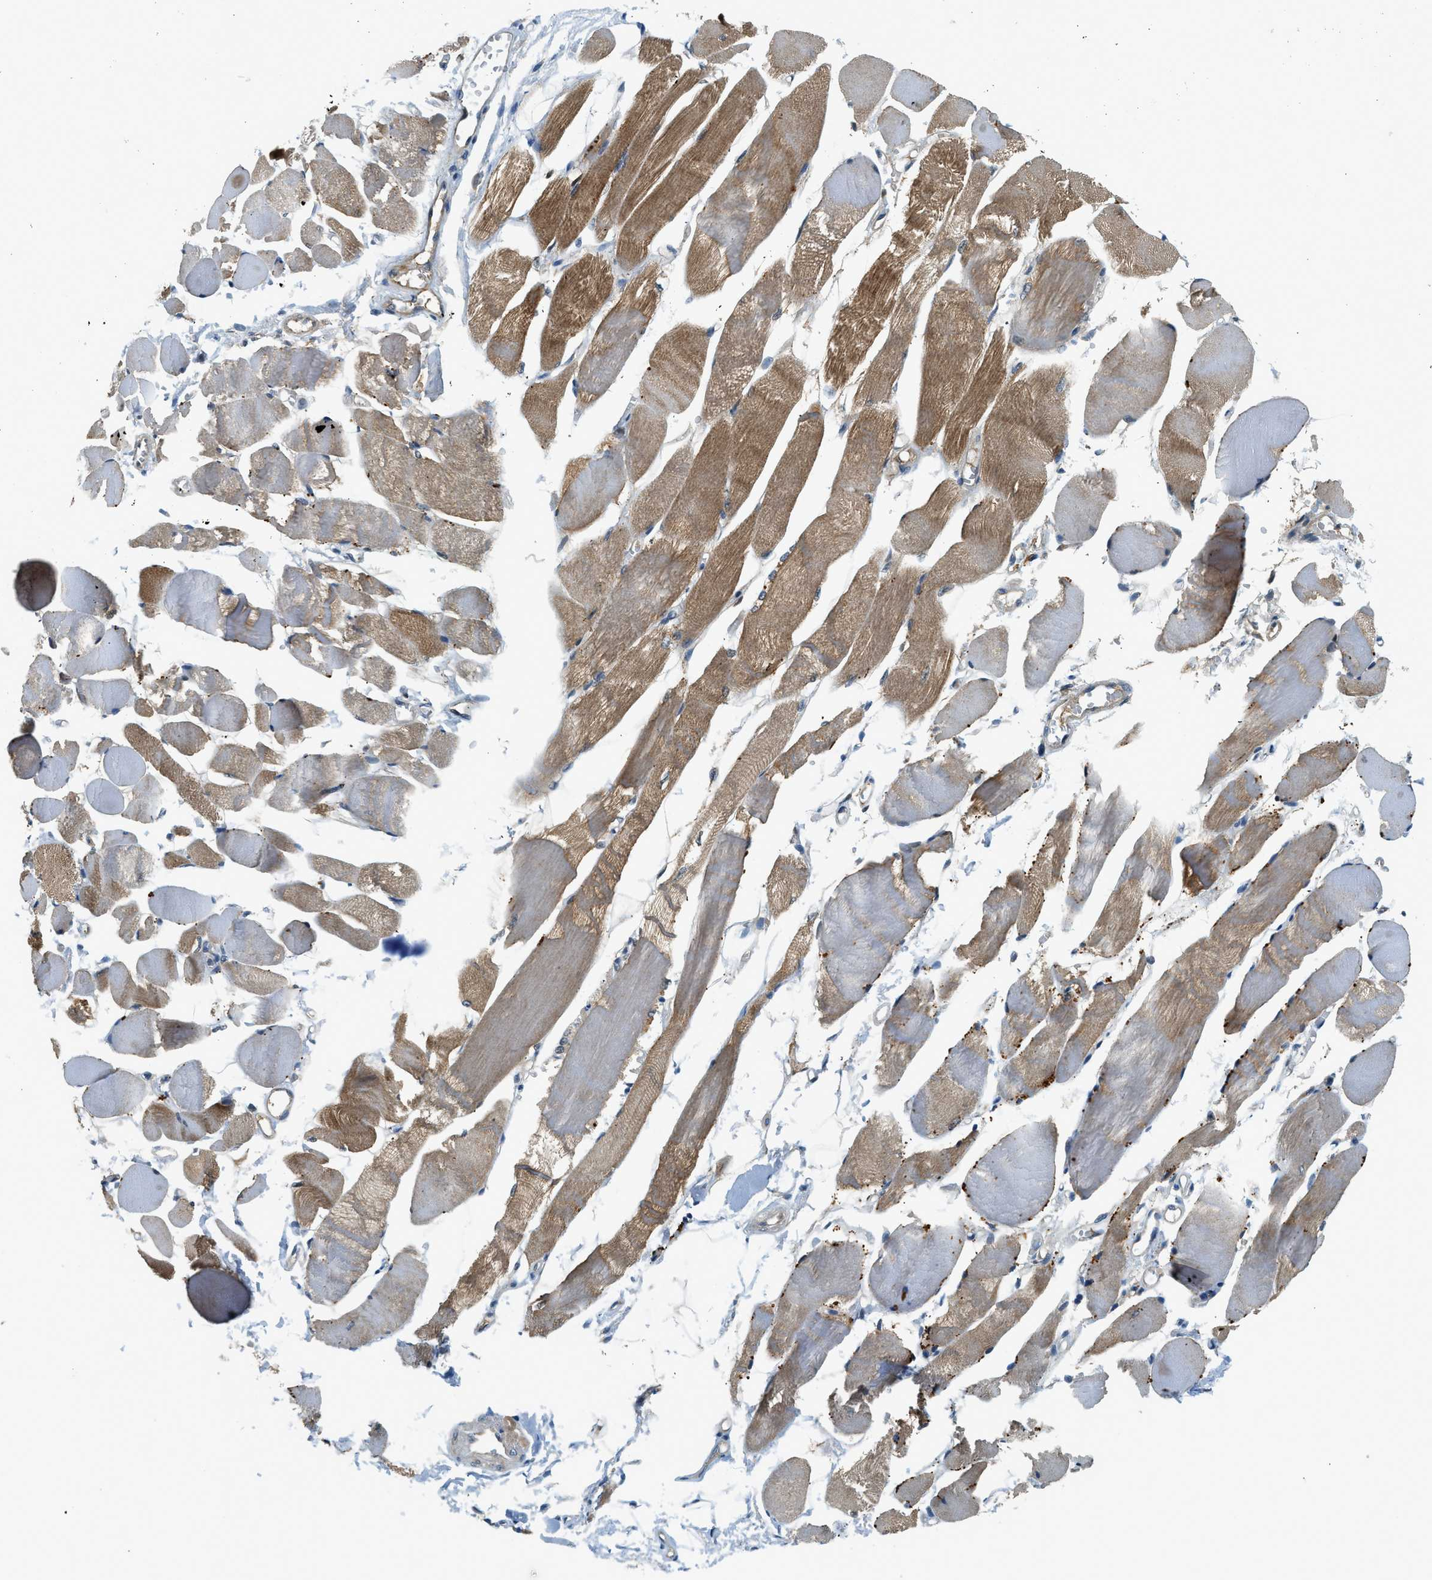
{"staining": {"intensity": "moderate", "quantity": ">75%", "location": "cytoplasmic/membranous"}, "tissue": "skeletal muscle", "cell_type": "Myocytes", "image_type": "normal", "snomed": [{"axis": "morphology", "description": "Normal tissue, NOS"}, {"axis": "topography", "description": "Skeletal muscle"}, {"axis": "topography", "description": "Peripheral nerve tissue"}], "caption": "High-power microscopy captured an immunohistochemistry histopathology image of normal skeletal muscle, revealing moderate cytoplasmic/membranous positivity in about >75% of myocytes. (Brightfield microscopy of DAB IHC at high magnification).", "gene": "KCNK1", "patient": {"sex": "female", "age": 84}}